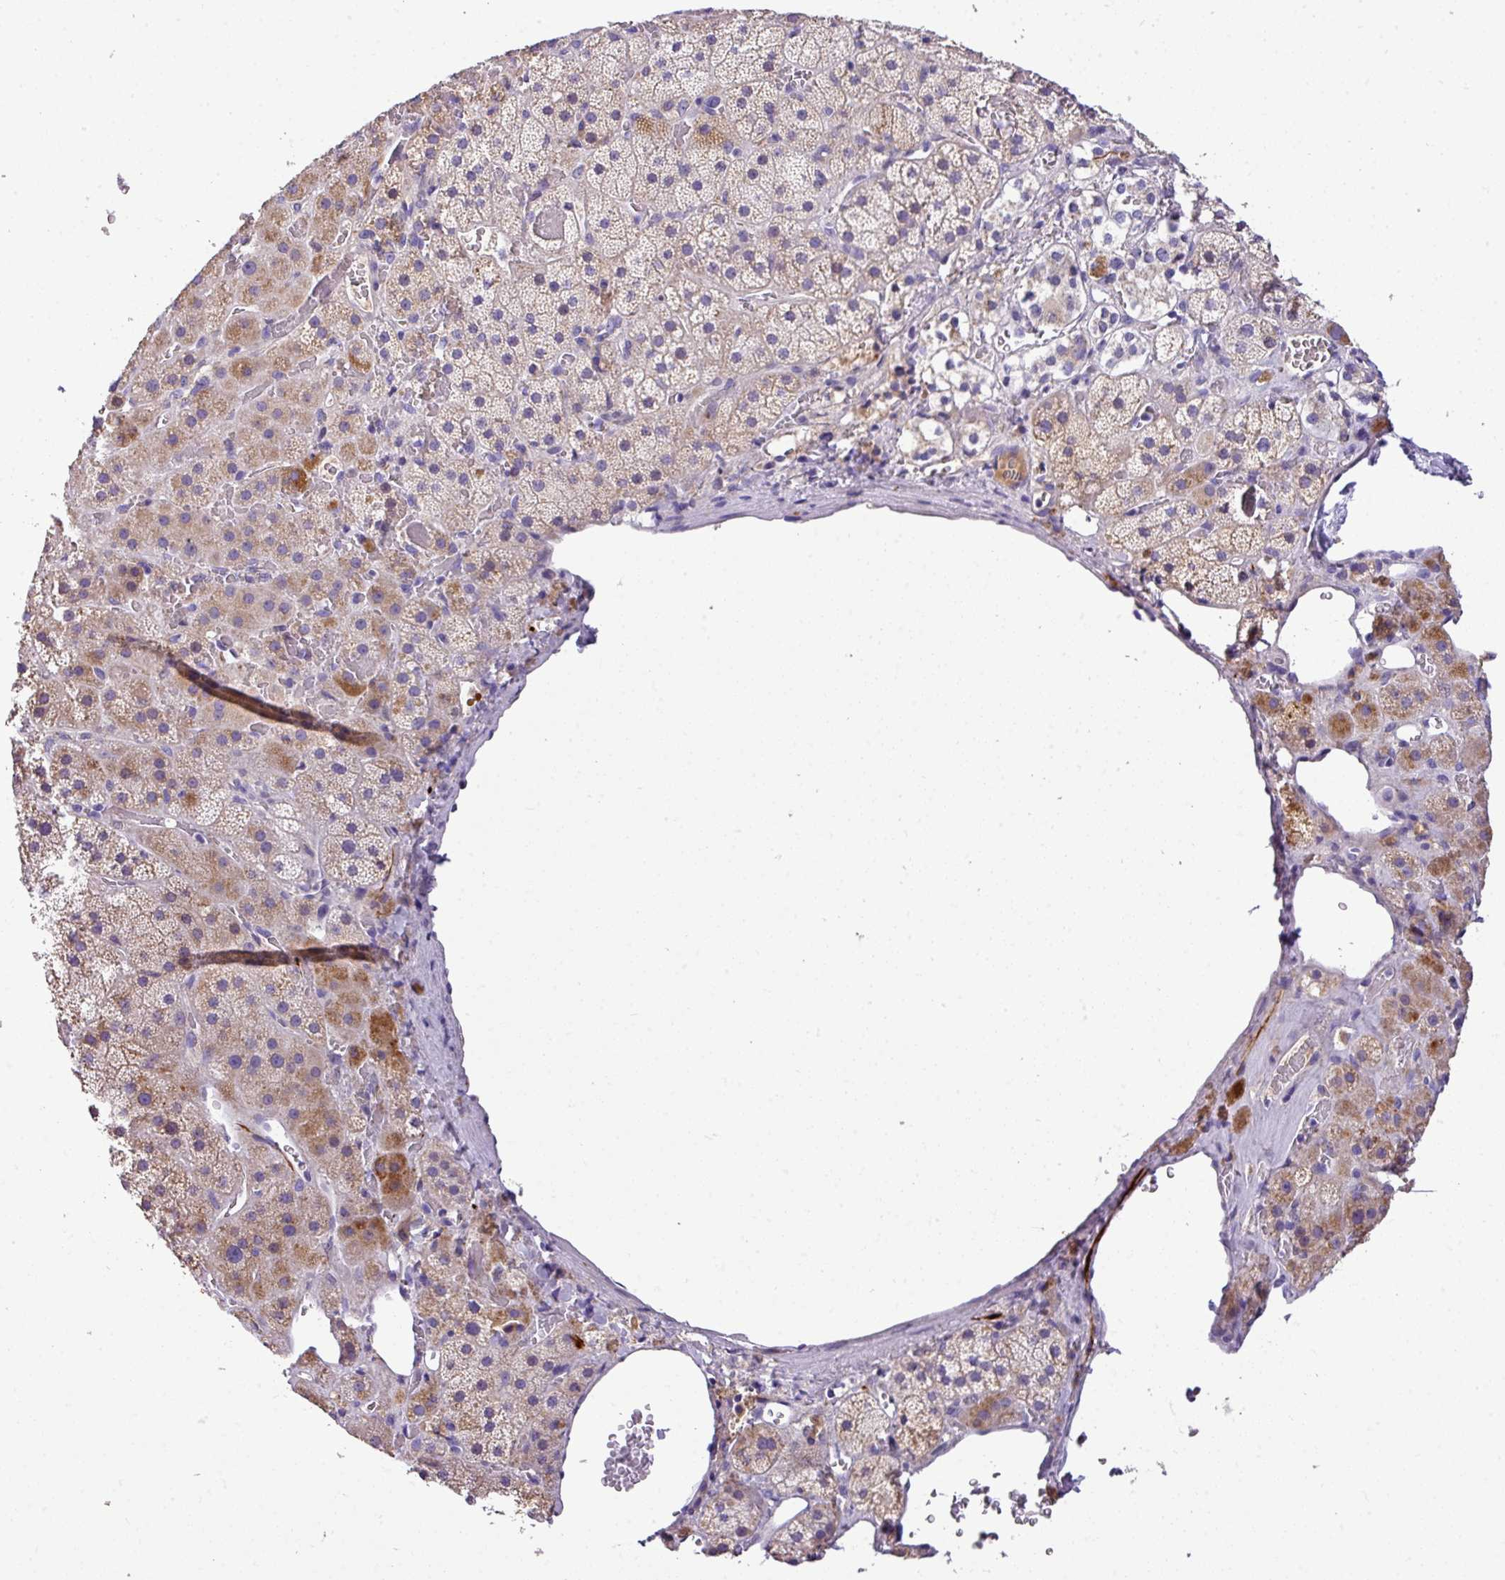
{"staining": {"intensity": "moderate", "quantity": "<25%", "location": "cytoplasmic/membranous"}, "tissue": "adrenal gland", "cell_type": "Glandular cells", "image_type": "normal", "snomed": [{"axis": "morphology", "description": "Normal tissue, NOS"}, {"axis": "topography", "description": "Adrenal gland"}], "caption": "Immunohistochemical staining of unremarkable adrenal gland displays <25% levels of moderate cytoplasmic/membranous protein staining in about <25% of glandular cells.", "gene": "ANXA2R", "patient": {"sex": "male", "age": 57}}